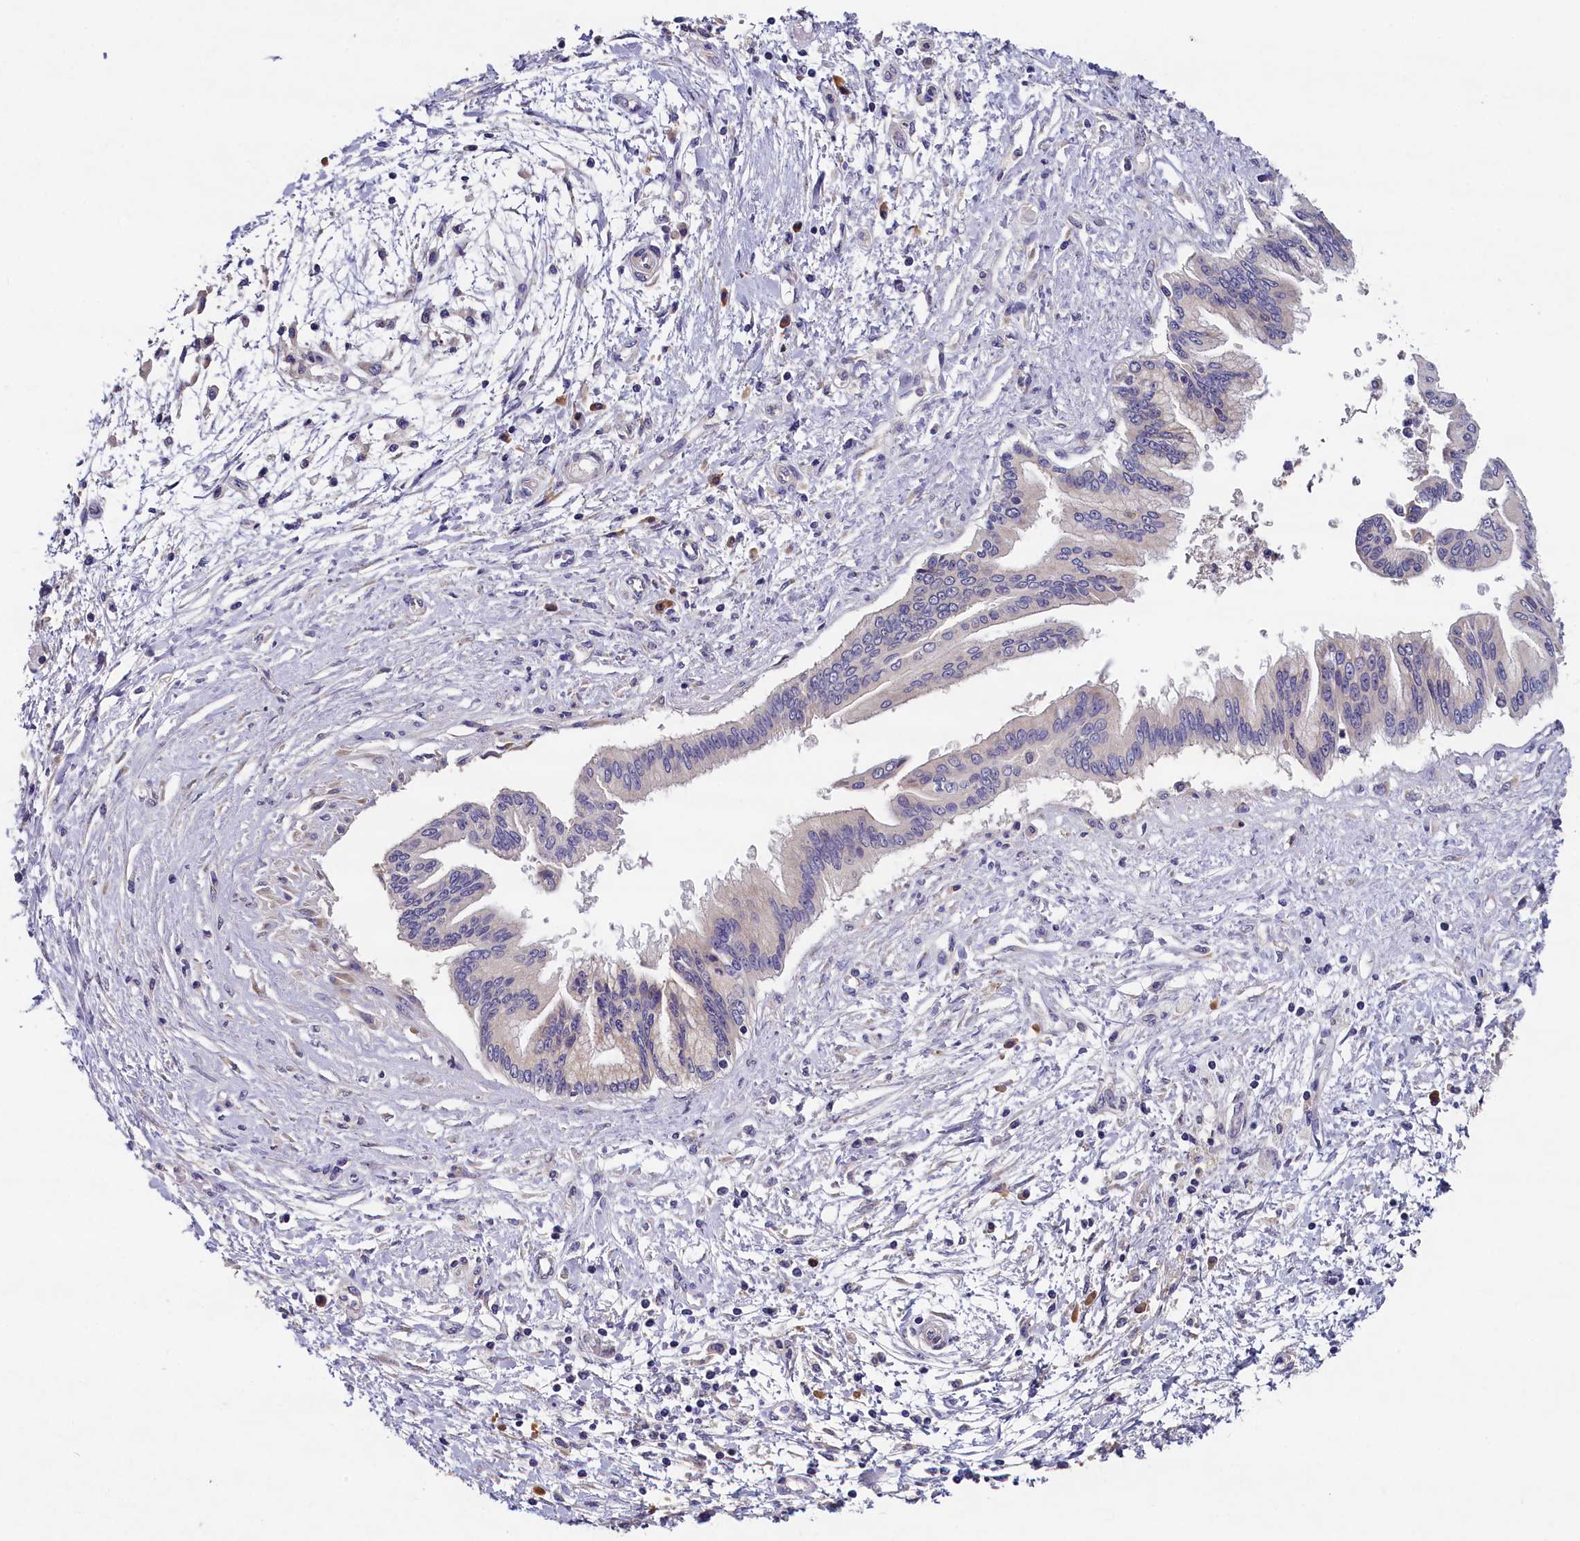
{"staining": {"intensity": "negative", "quantity": "none", "location": "none"}, "tissue": "pancreatic cancer", "cell_type": "Tumor cells", "image_type": "cancer", "snomed": [{"axis": "morphology", "description": "Adenocarcinoma, NOS"}, {"axis": "topography", "description": "Pancreas"}], "caption": "The photomicrograph demonstrates no staining of tumor cells in pancreatic adenocarcinoma.", "gene": "ST7L", "patient": {"sex": "male", "age": 46}}